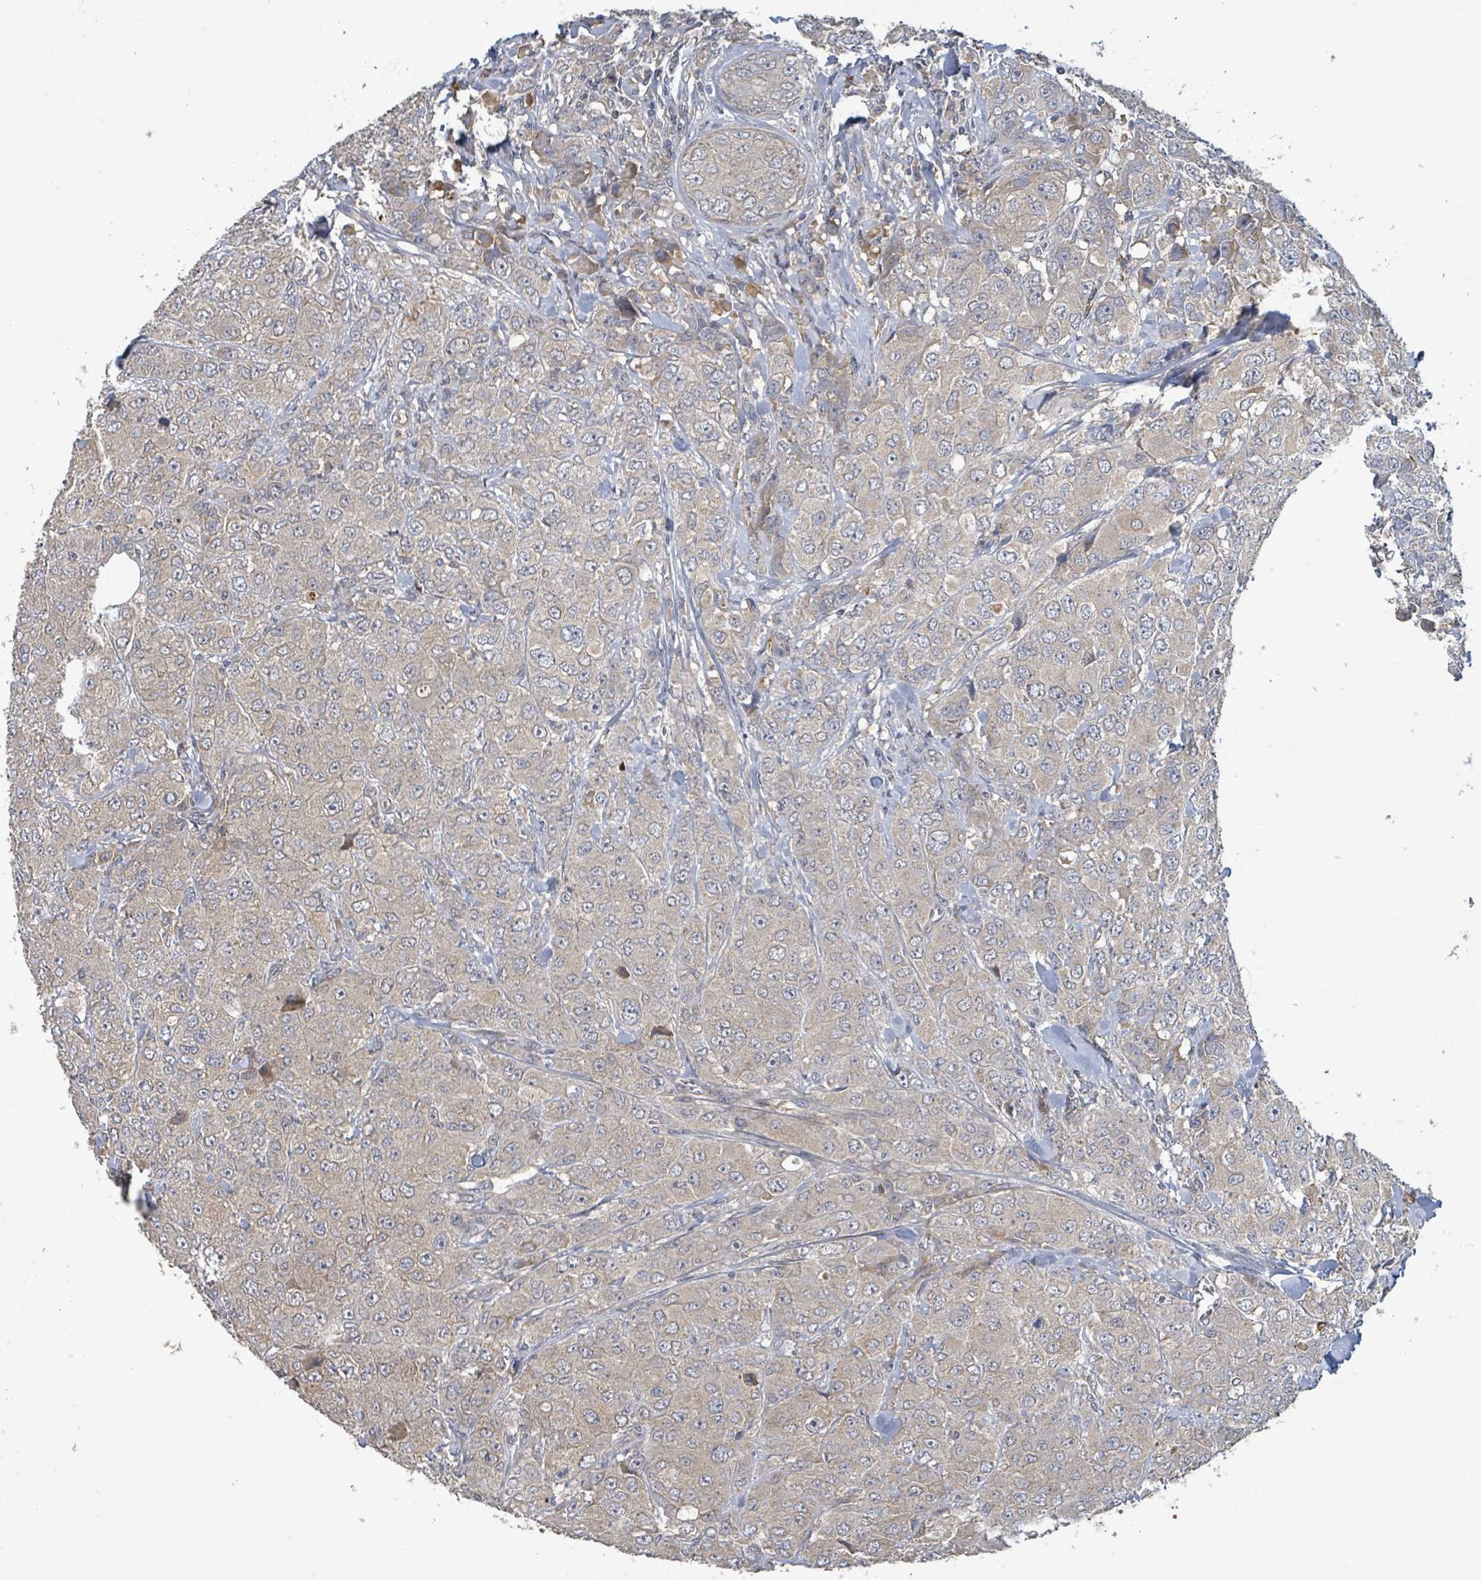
{"staining": {"intensity": "weak", "quantity": "<25%", "location": "cytoplasmic/membranous"}, "tissue": "breast cancer", "cell_type": "Tumor cells", "image_type": "cancer", "snomed": [{"axis": "morphology", "description": "Duct carcinoma"}, {"axis": "topography", "description": "Breast"}], "caption": "Photomicrograph shows no significant protein staining in tumor cells of breast cancer. The staining was performed using DAB to visualize the protein expression in brown, while the nuclei were stained in blue with hematoxylin (Magnification: 20x).", "gene": "STARD4", "patient": {"sex": "female", "age": 43}}